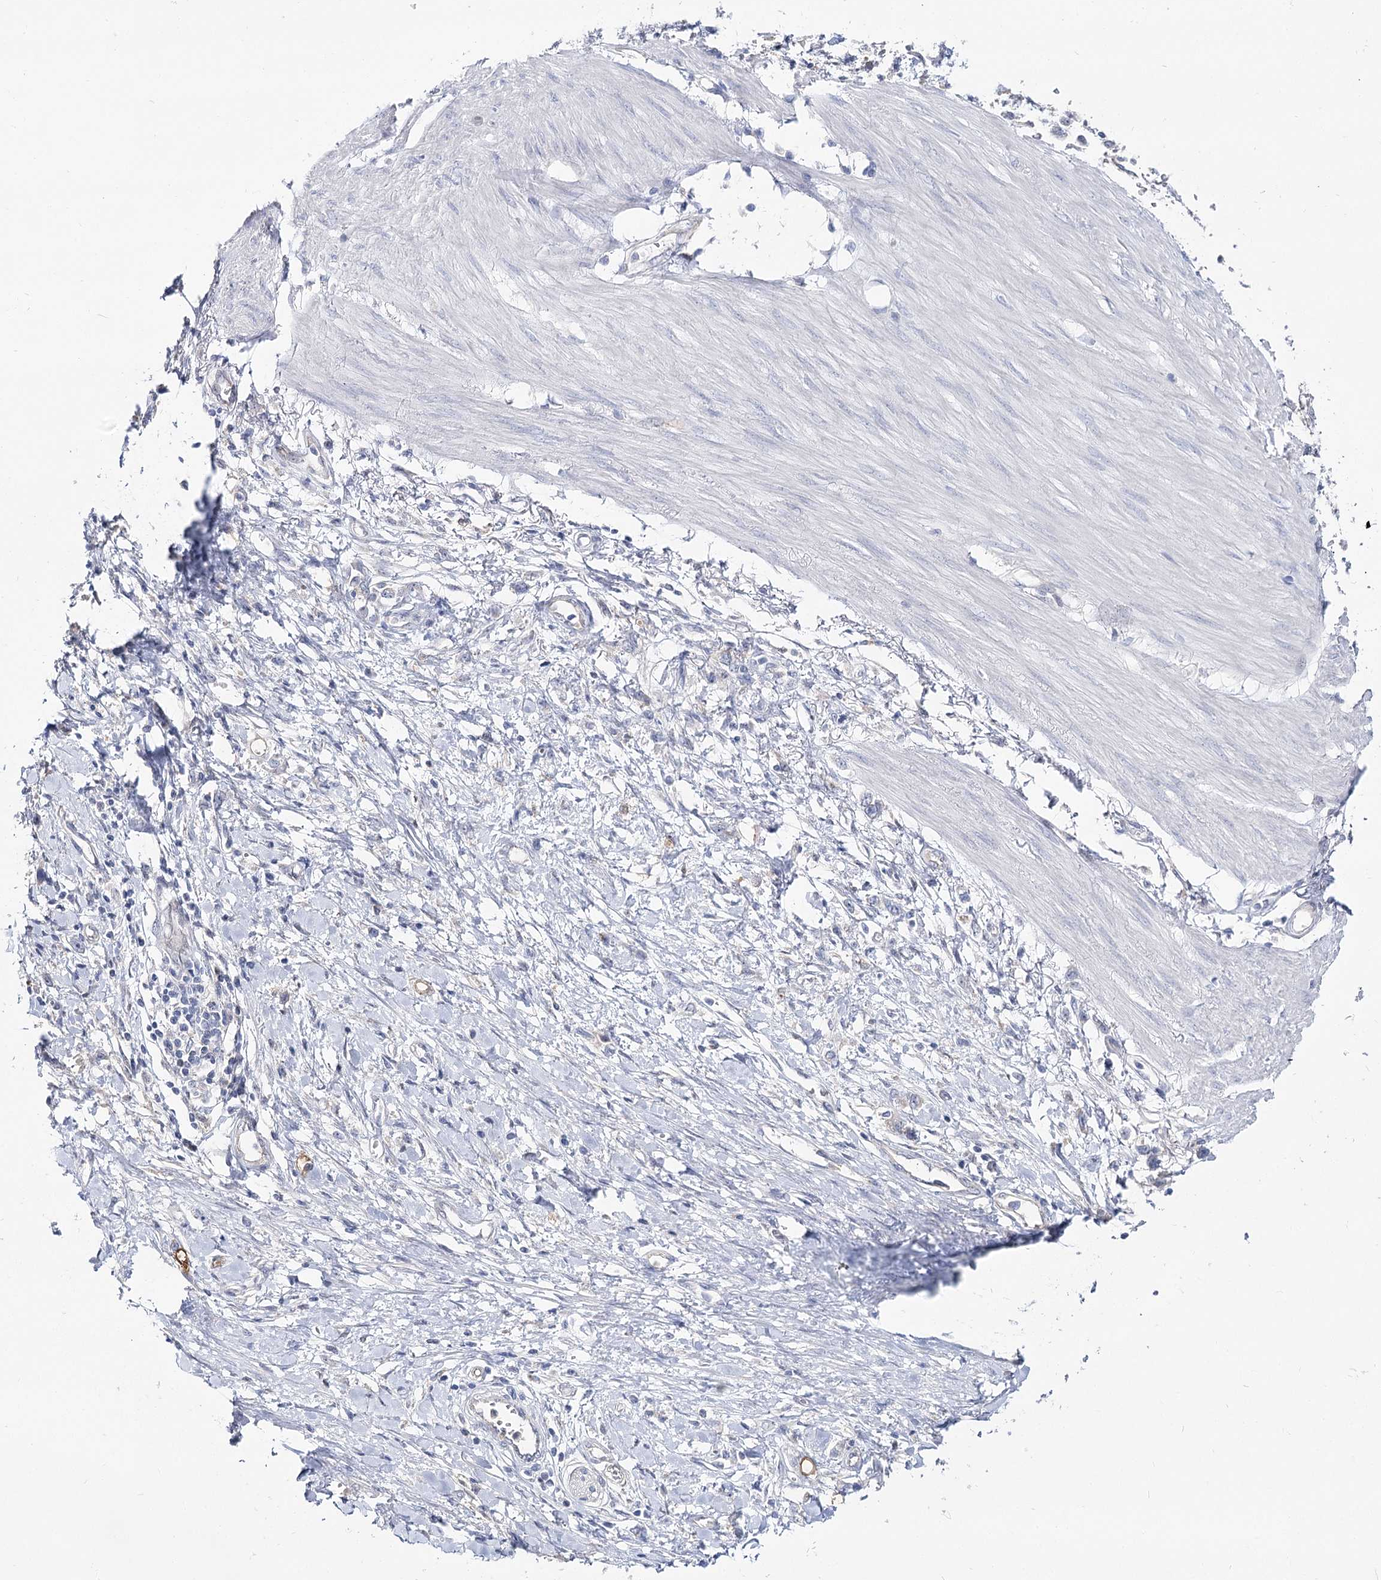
{"staining": {"intensity": "negative", "quantity": "none", "location": "none"}, "tissue": "stomach cancer", "cell_type": "Tumor cells", "image_type": "cancer", "snomed": [{"axis": "morphology", "description": "Adenocarcinoma, NOS"}, {"axis": "topography", "description": "Stomach"}], "caption": "High power microscopy photomicrograph of an IHC histopathology image of stomach adenocarcinoma, revealing no significant expression in tumor cells.", "gene": "UGP2", "patient": {"sex": "female", "age": 76}}